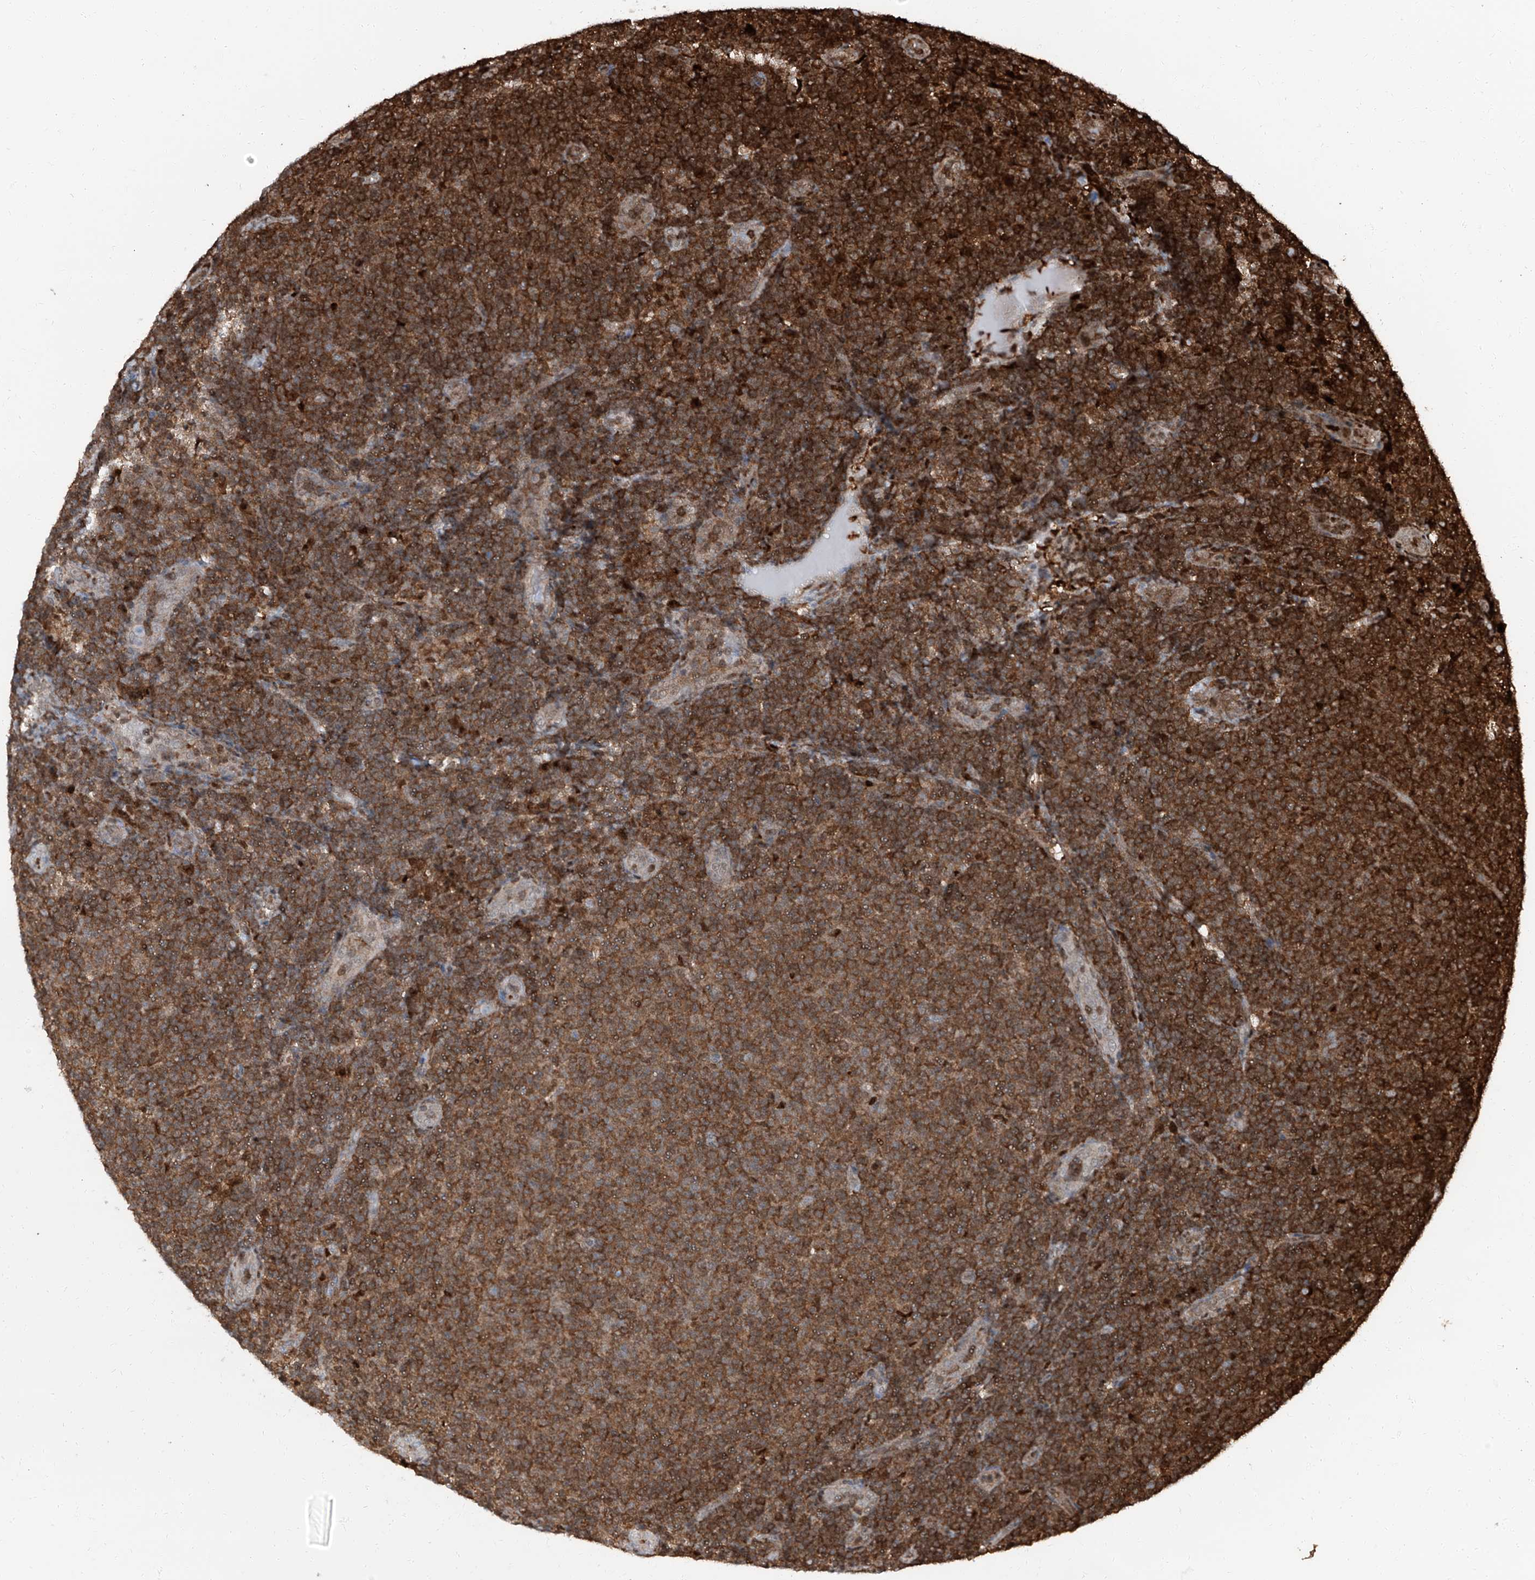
{"staining": {"intensity": "strong", "quantity": ">75%", "location": "cytoplasmic/membranous"}, "tissue": "lymphoma", "cell_type": "Tumor cells", "image_type": "cancer", "snomed": [{"axis": "morphology", "description": "Malignant lymphoma, non-Hodgkin's type, Low grade"}, {"axis": "topography", "description": "Lymph node"}], "caption": "DAB immunohistochemical staining of human low-grade malignant lymphoma, non-Hodgkin's type reveals strong cytoplasmic/membranous protein positivity in about >75% of tumor cells.", "gene": "PSMB10", "patient": {"sex": "male", "age": 66}}